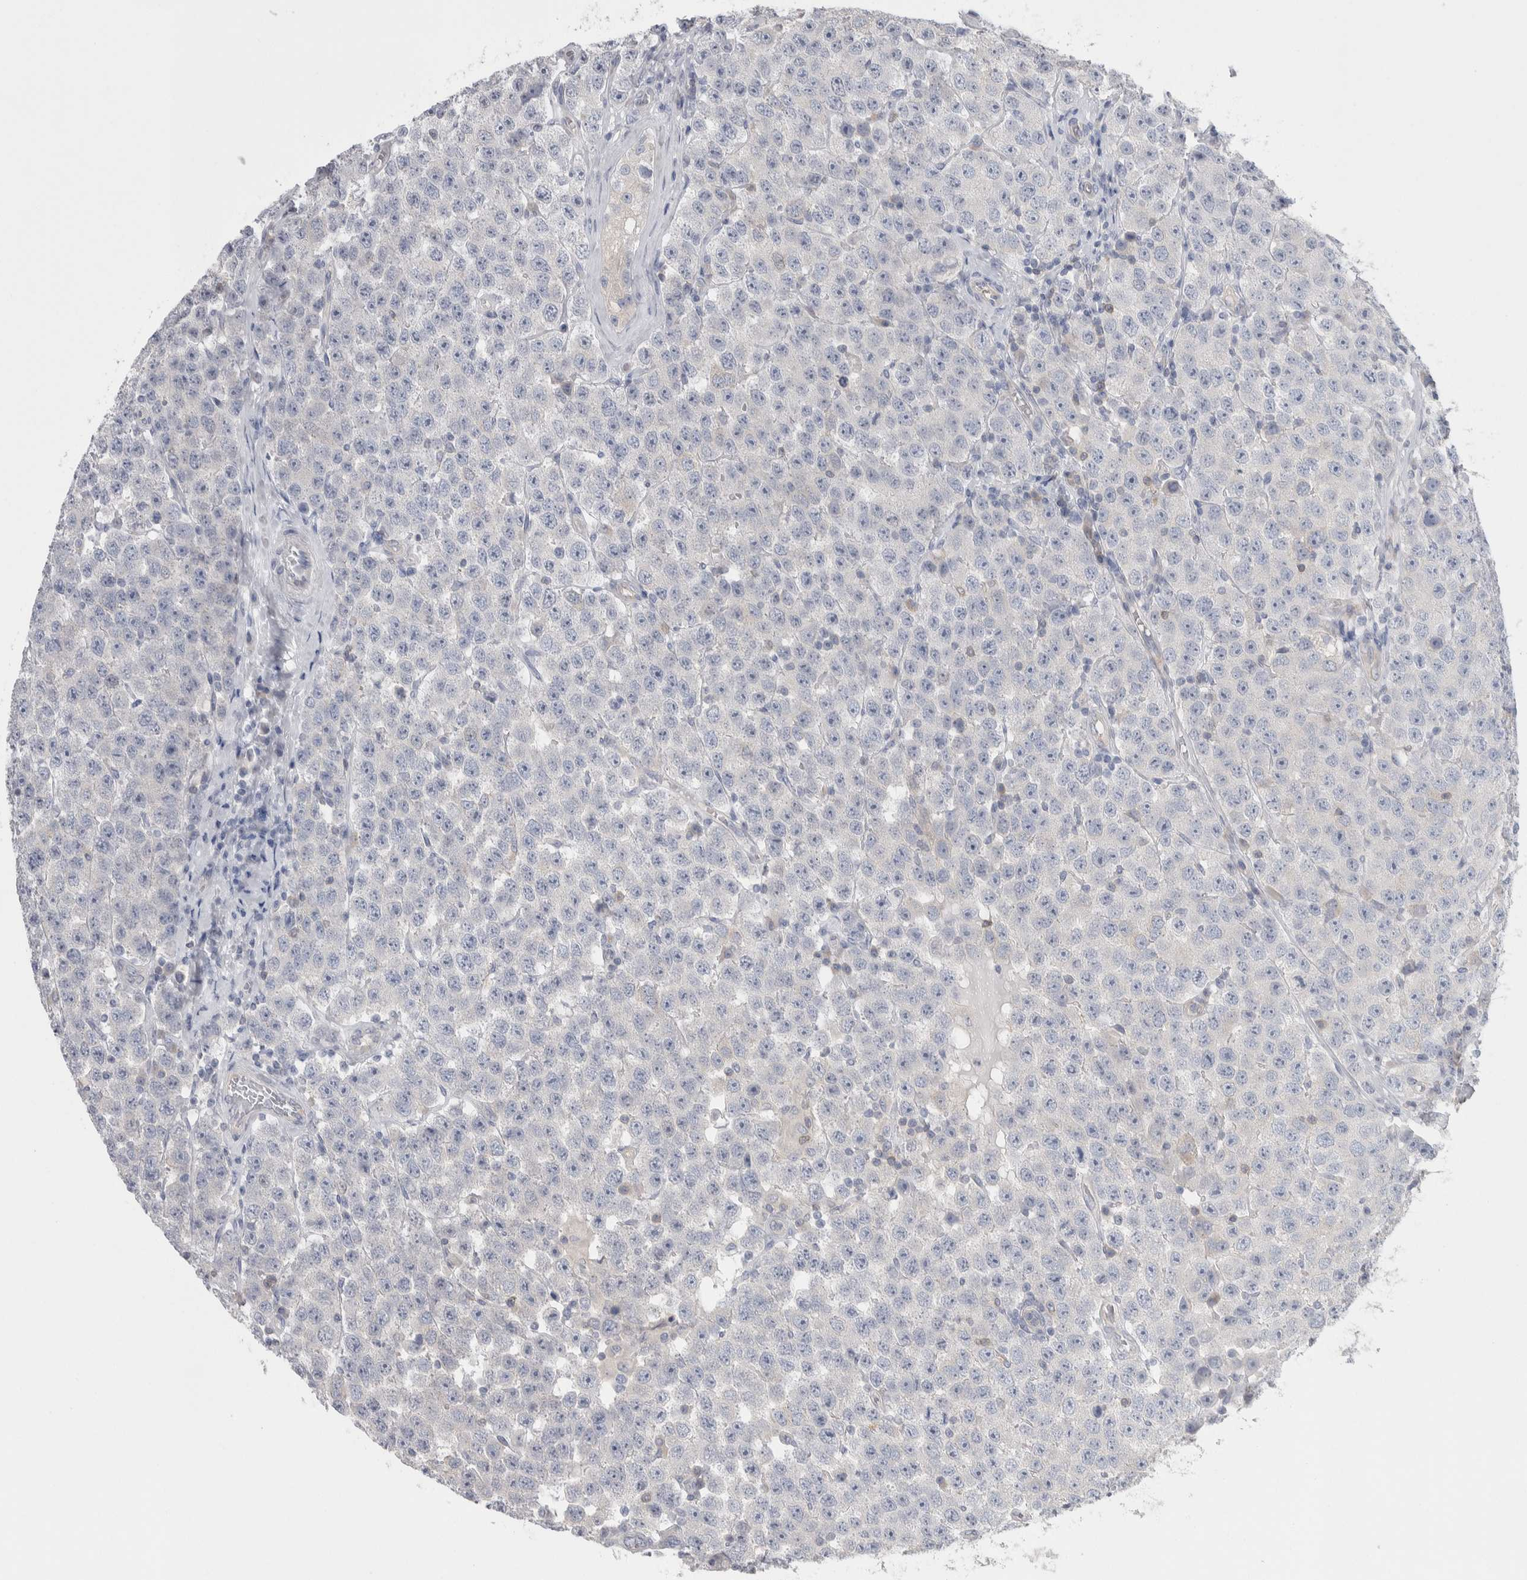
{"staining": {"intensity": "negative", "quantity": "none", "location": "none"}, "tissue": "testis cancer", "cell_type": "Tumor cells", "image_type": "cancer", "snomed": [{"axis": "morphology", "description": "Seminoma, NOS"}, {"axis": "morphology", "description": "Carcinoma, Embryonal, NOS"}, {"axis": "topography", "description": "Testis"}], "caption": "Immunohistochemistry image of neoplastic tissue: human testis cancer stained with DAB (3,3'-diaminobenzidine) shows no significant protein positivity in tumor cells.", "gene": "GPHN", "patient": {"sex": "male", "age": 28}}